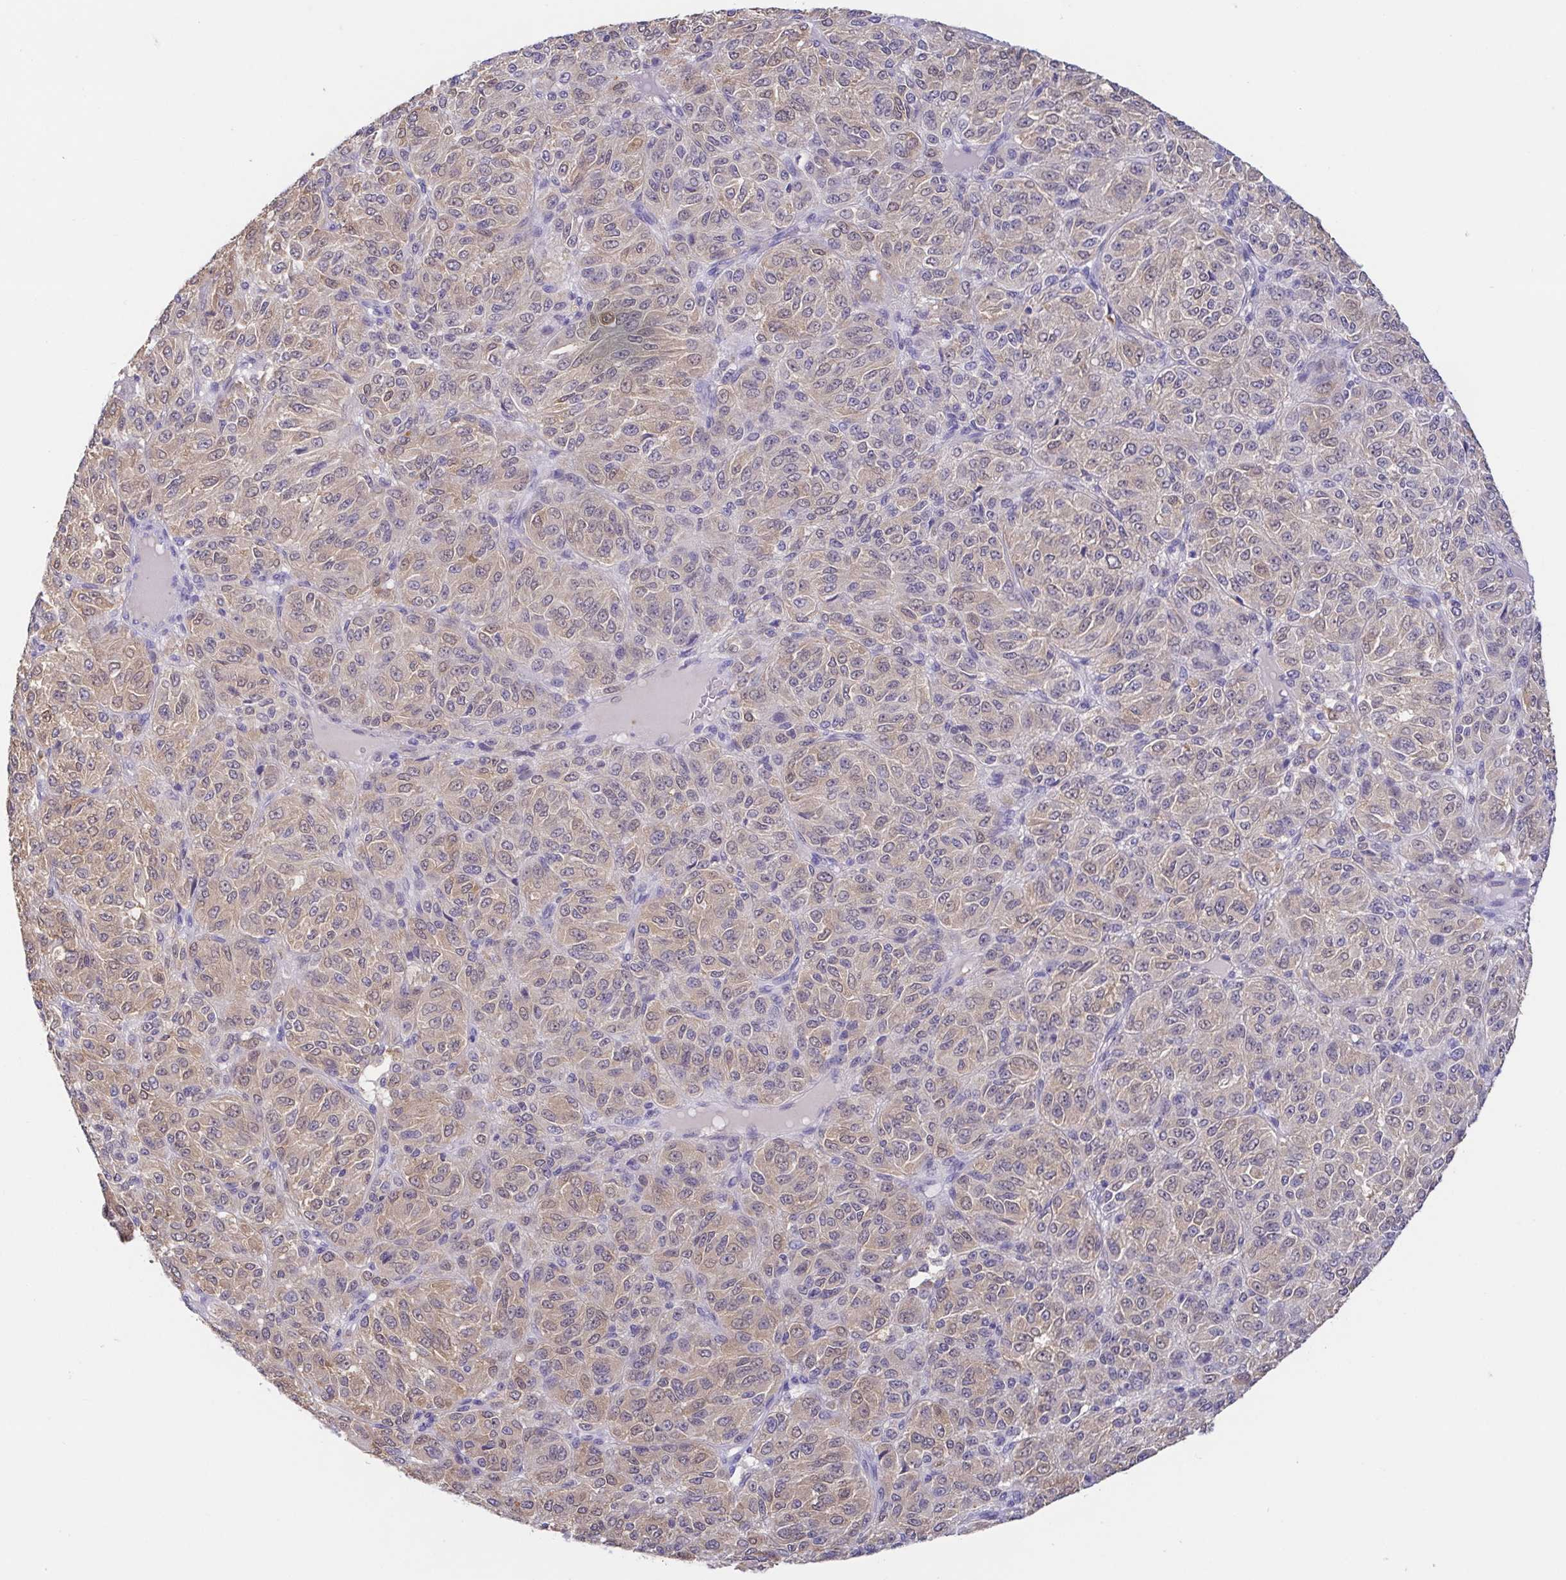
{"staining": {"intensity": "weak", "quantity": "25%-75%", "location": "cytoplasmic/membranous,nuclear"}, "tissue": "melanoma", "cell_type": "Tumor cells", "image_type": "cancer", "snomed": [{"axis": "morphology", "description": "Malignant melanoma, Metastatic site"}, {"axis": "topography", "description": "Brain"}], "caption": "Immunohistochemical staining of human melanoma exhibits low levels of weak cytoplasmic/membranous and nuclear protein expression in about 25%-75% of tumor cells.", "gene": "FABP3", "patient": {"sex": "female", "age": 56}}